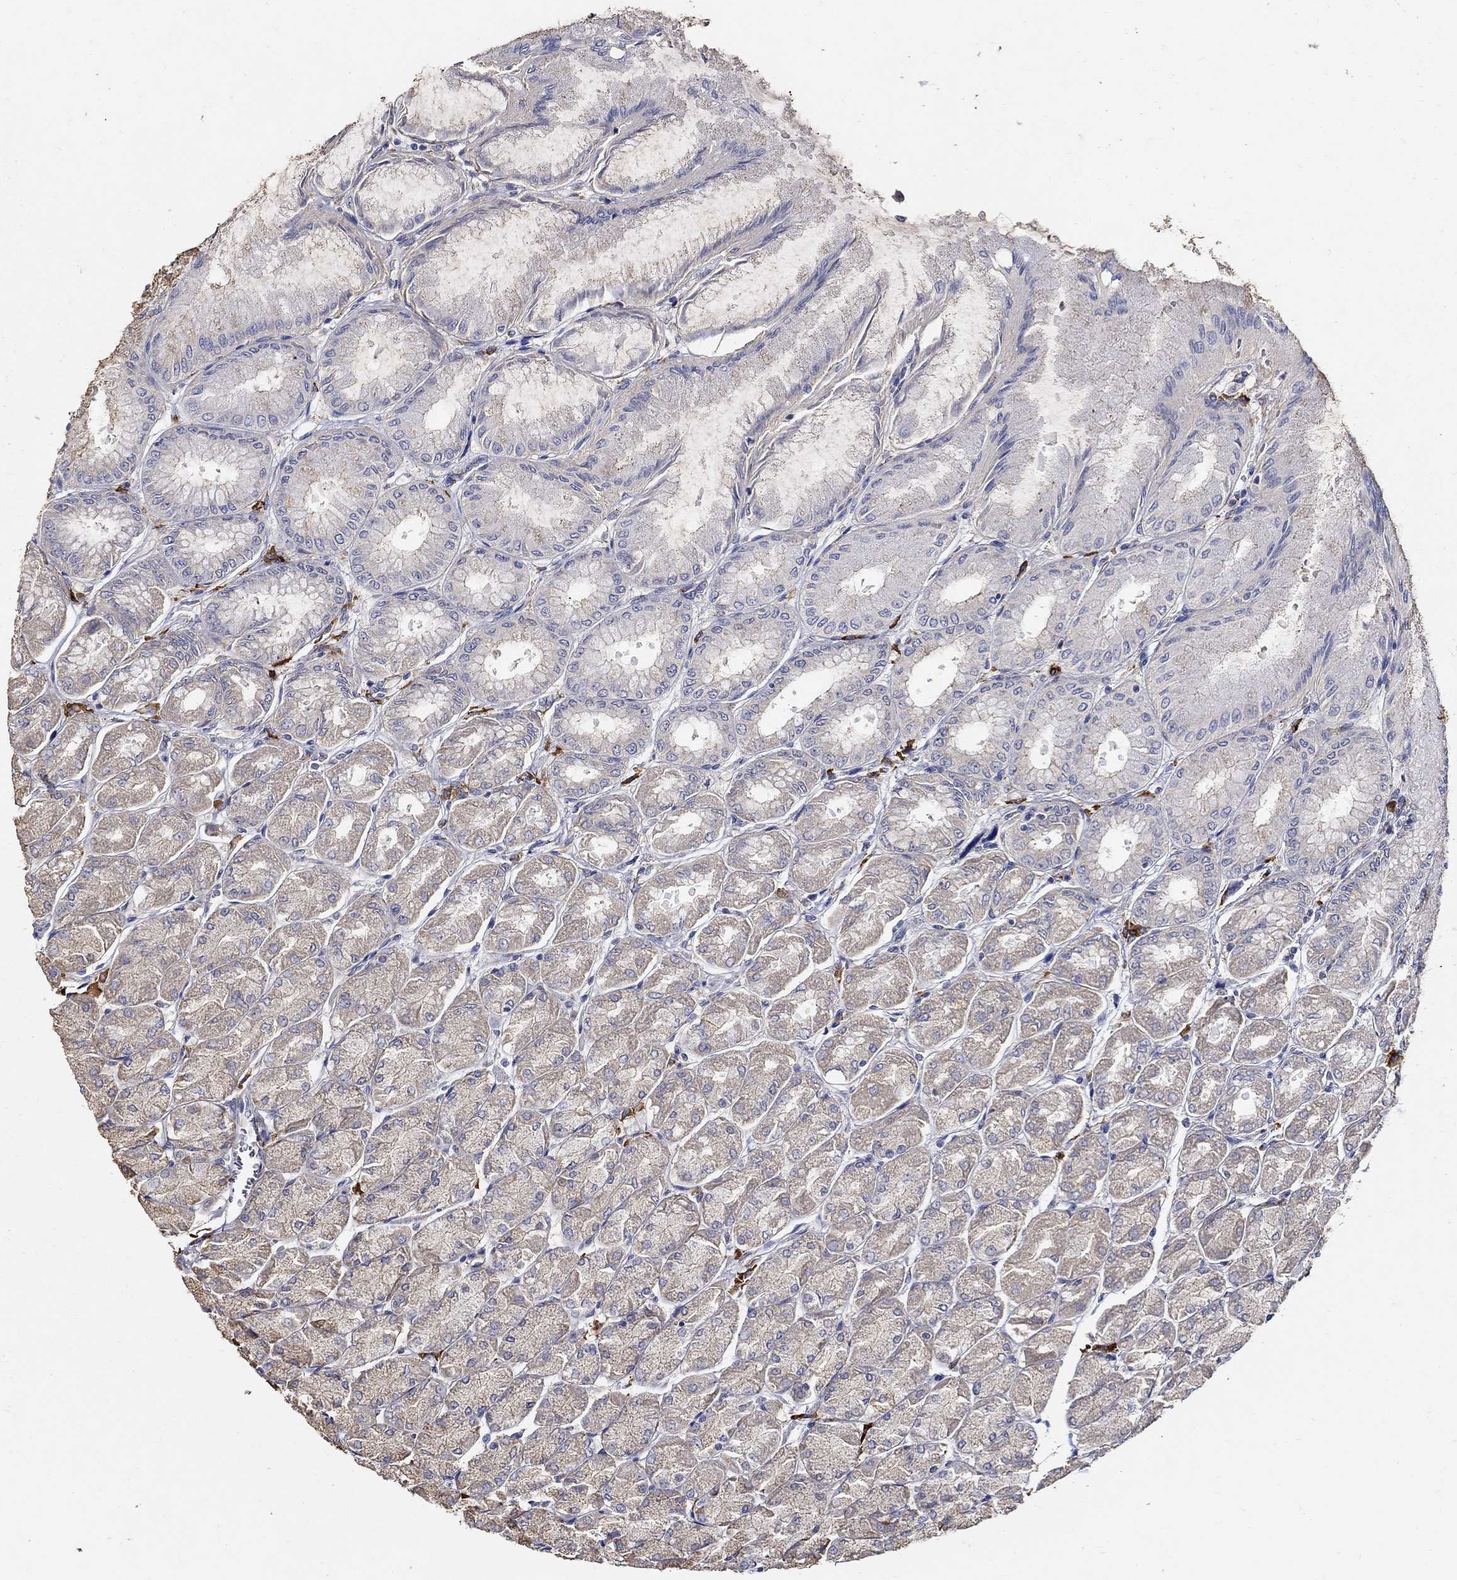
{"staining": {"intensity": "negative", "quantity": "none", "location": "none"}, "tissue": "stomach", "cell_type": "Glandular cells", "image_type": "normal", "snomed": [{"axis": "morphology", "description": "Normal tissue, NOS"}, {"axis": "topography", "description": "Stomach, upper"}], "caption": "Human stomach stained for a protein using immunohistochemistry (IHC) shows no staining in glandular cells.", "gene": "EMILIN3", "patient": {"sex": "male", "age": 60}}